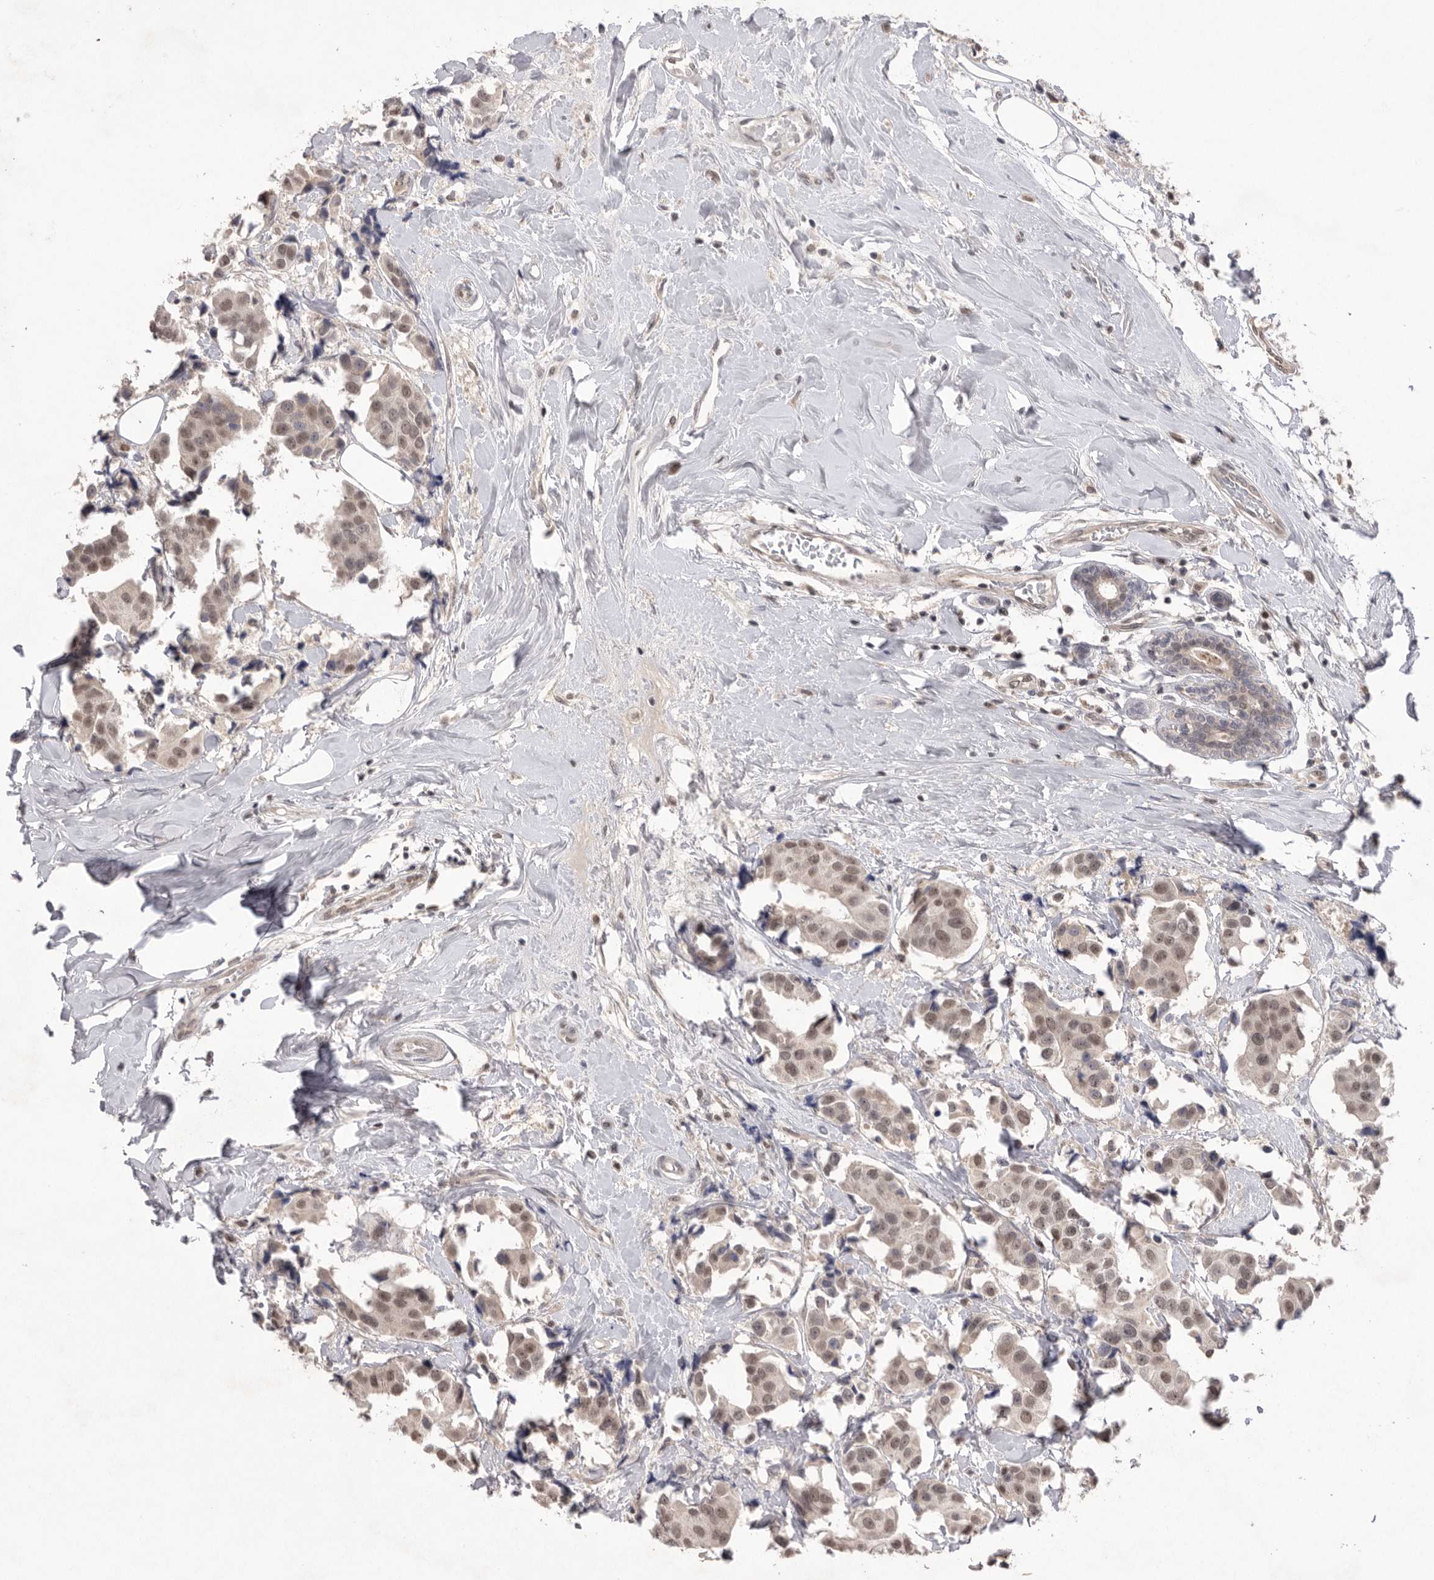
{"staining": {"intensity": "weak", "quantity": ">75%", "location": "nuclear"}, "tissue": "breast cancer", "cell_type": "Tumor cells", "image_type": "cancer", "snomed": [{"axis": "morphology", "description": "Normal tissue, NOS"}, {"axis": "morphology", "description": "Duct carcinoma"}, {"axis": "topography", "description": "Breast"}], "caption": "A brown stain highlights weak nuclear staining of a protein in breast infiltrating ductal carcinoma tumor cells. (DAB (3,3'-diaminobenzidine) IHC, brown staining for protein, blue staining for nuclei).", "gene": "HUS1", "patient": {"sex": "female", "age": 39}}